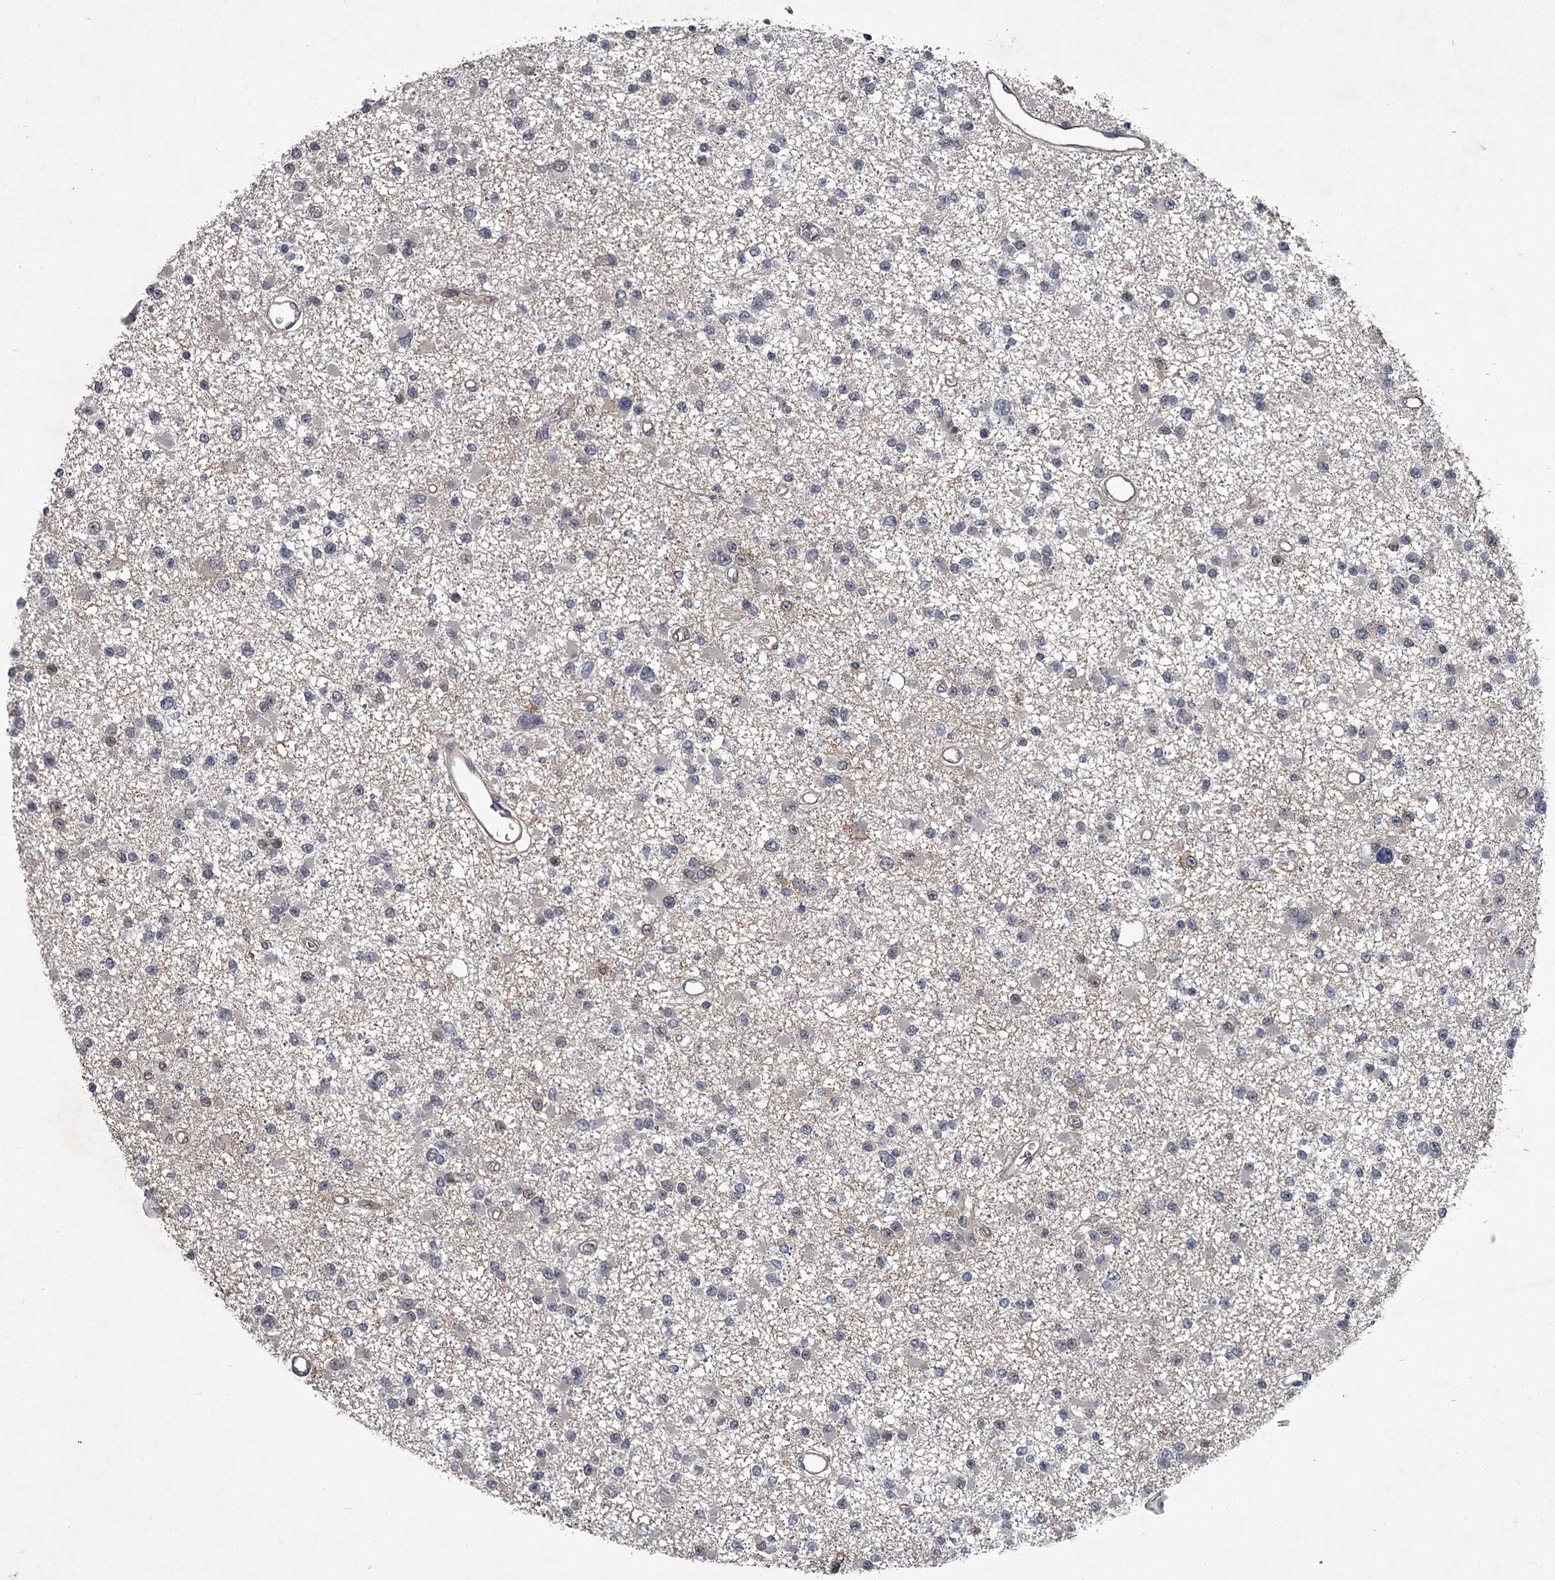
{"staining": {"intensity": "negative", "quantity": "none", "location": "none"}, "tissue": "glioma", "cell_type": "Tumor cells", "image_type": "cancer", "snomed": [{"axis": "morphology", "description": "Glioma, malignant, Low grade"}, {"axis": "topography", "description": "Brain"}], "caption": "Protein analysis of glioma demonstrates no significant positivity in tumor cells.", "gene": "FLVCR2", "patient": {"sex": "female", "age": 22}}